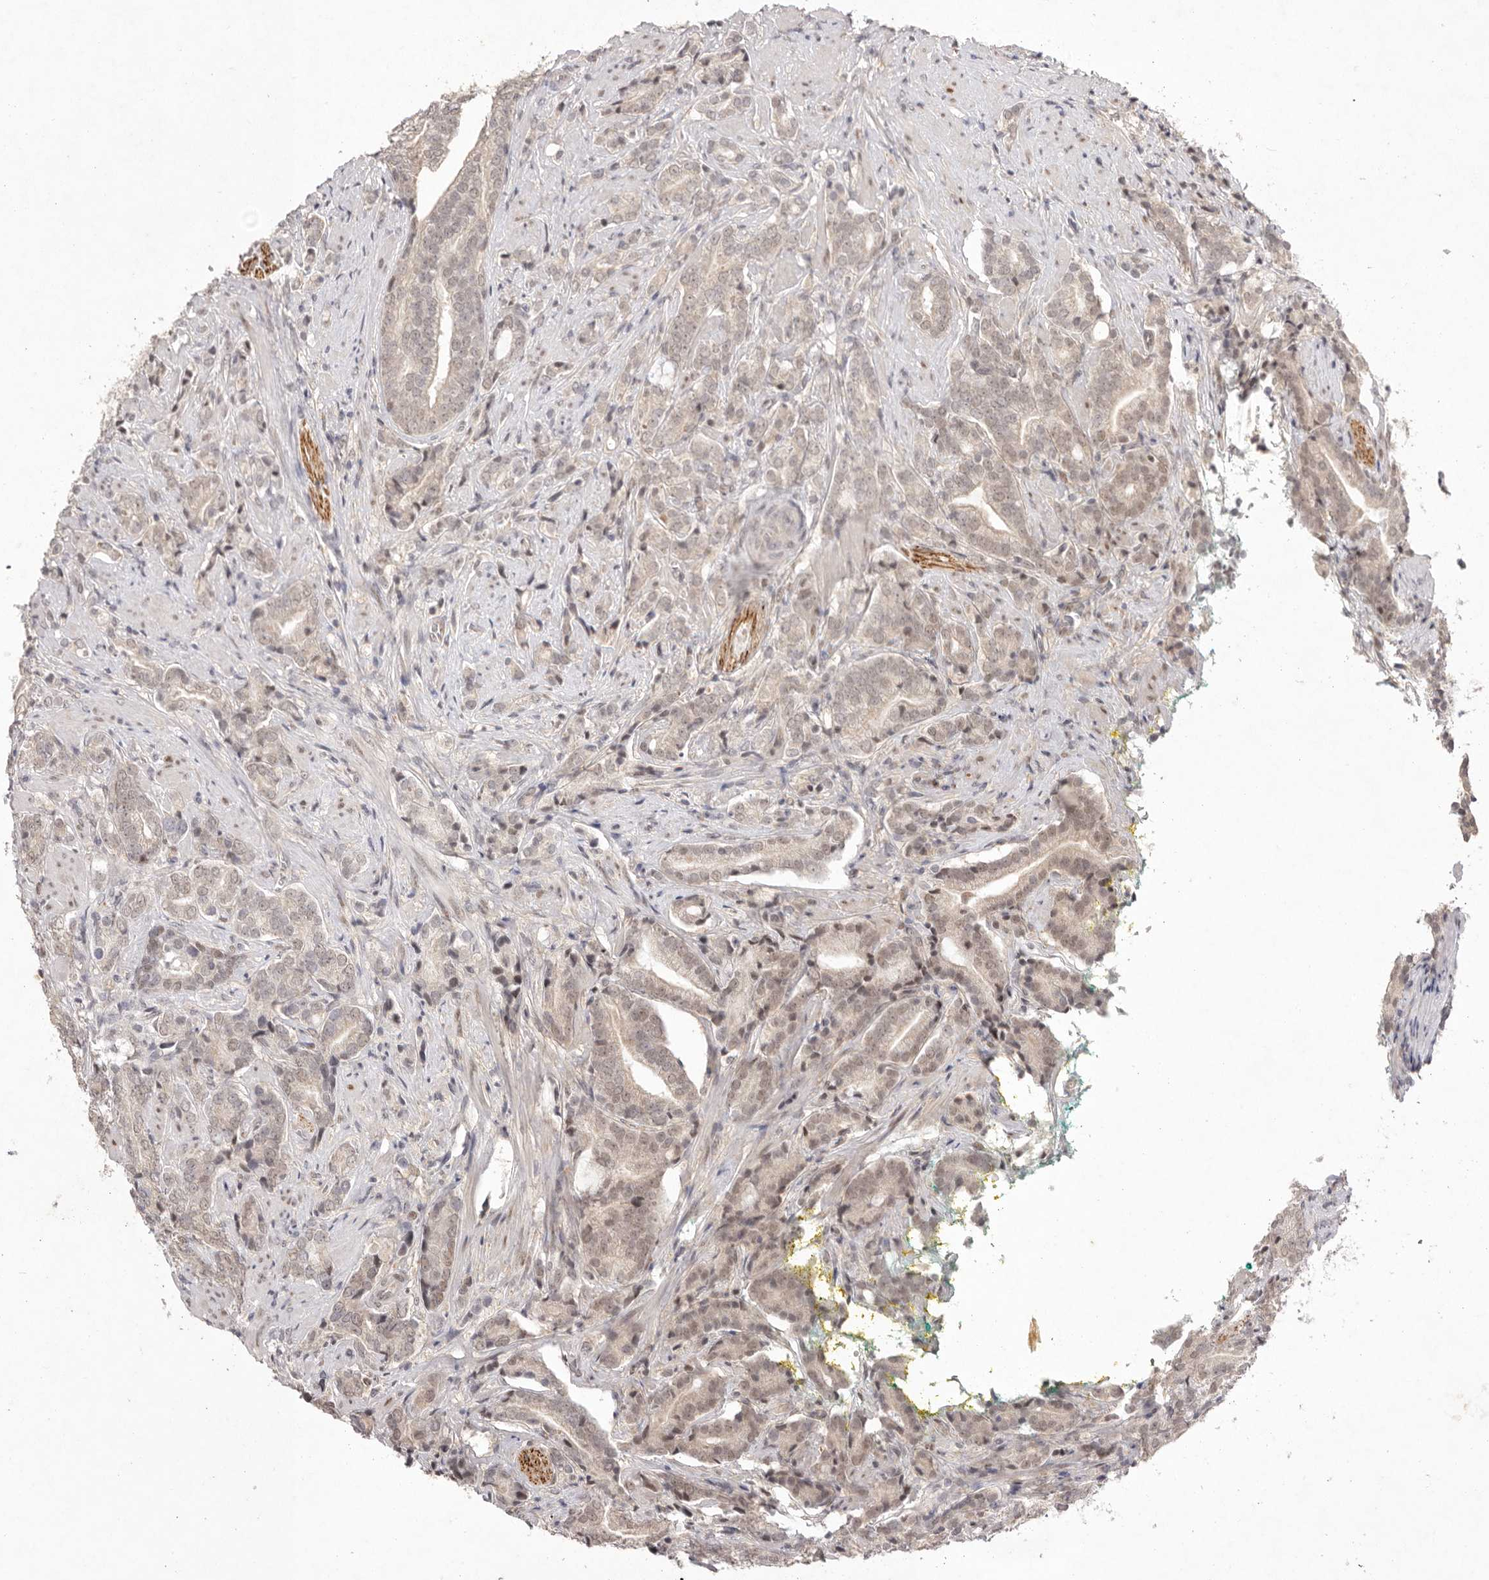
{"staining": {"intensity": "weak", "quantity": ">75%", "location": "cytoplasmic/membranous,nuclear"}, "tissue": "prostate cancer", "cell_type": "Tumor cells", "image_type": "cancer", "snomed": [{"axis": "morphology", "description": "Adenocarcinoma, High grade"}, {"axis": "topography", "description": "Prostate"}], "caption": "Protein expression analysis of prostate adenocarcinoma (high-grade) displays weak cytoplasmic/membranous and nuclear positivity in about >75% of tumor cells.", "gene": "TADA1", "patient": {"sex": "male", "age": 57}}